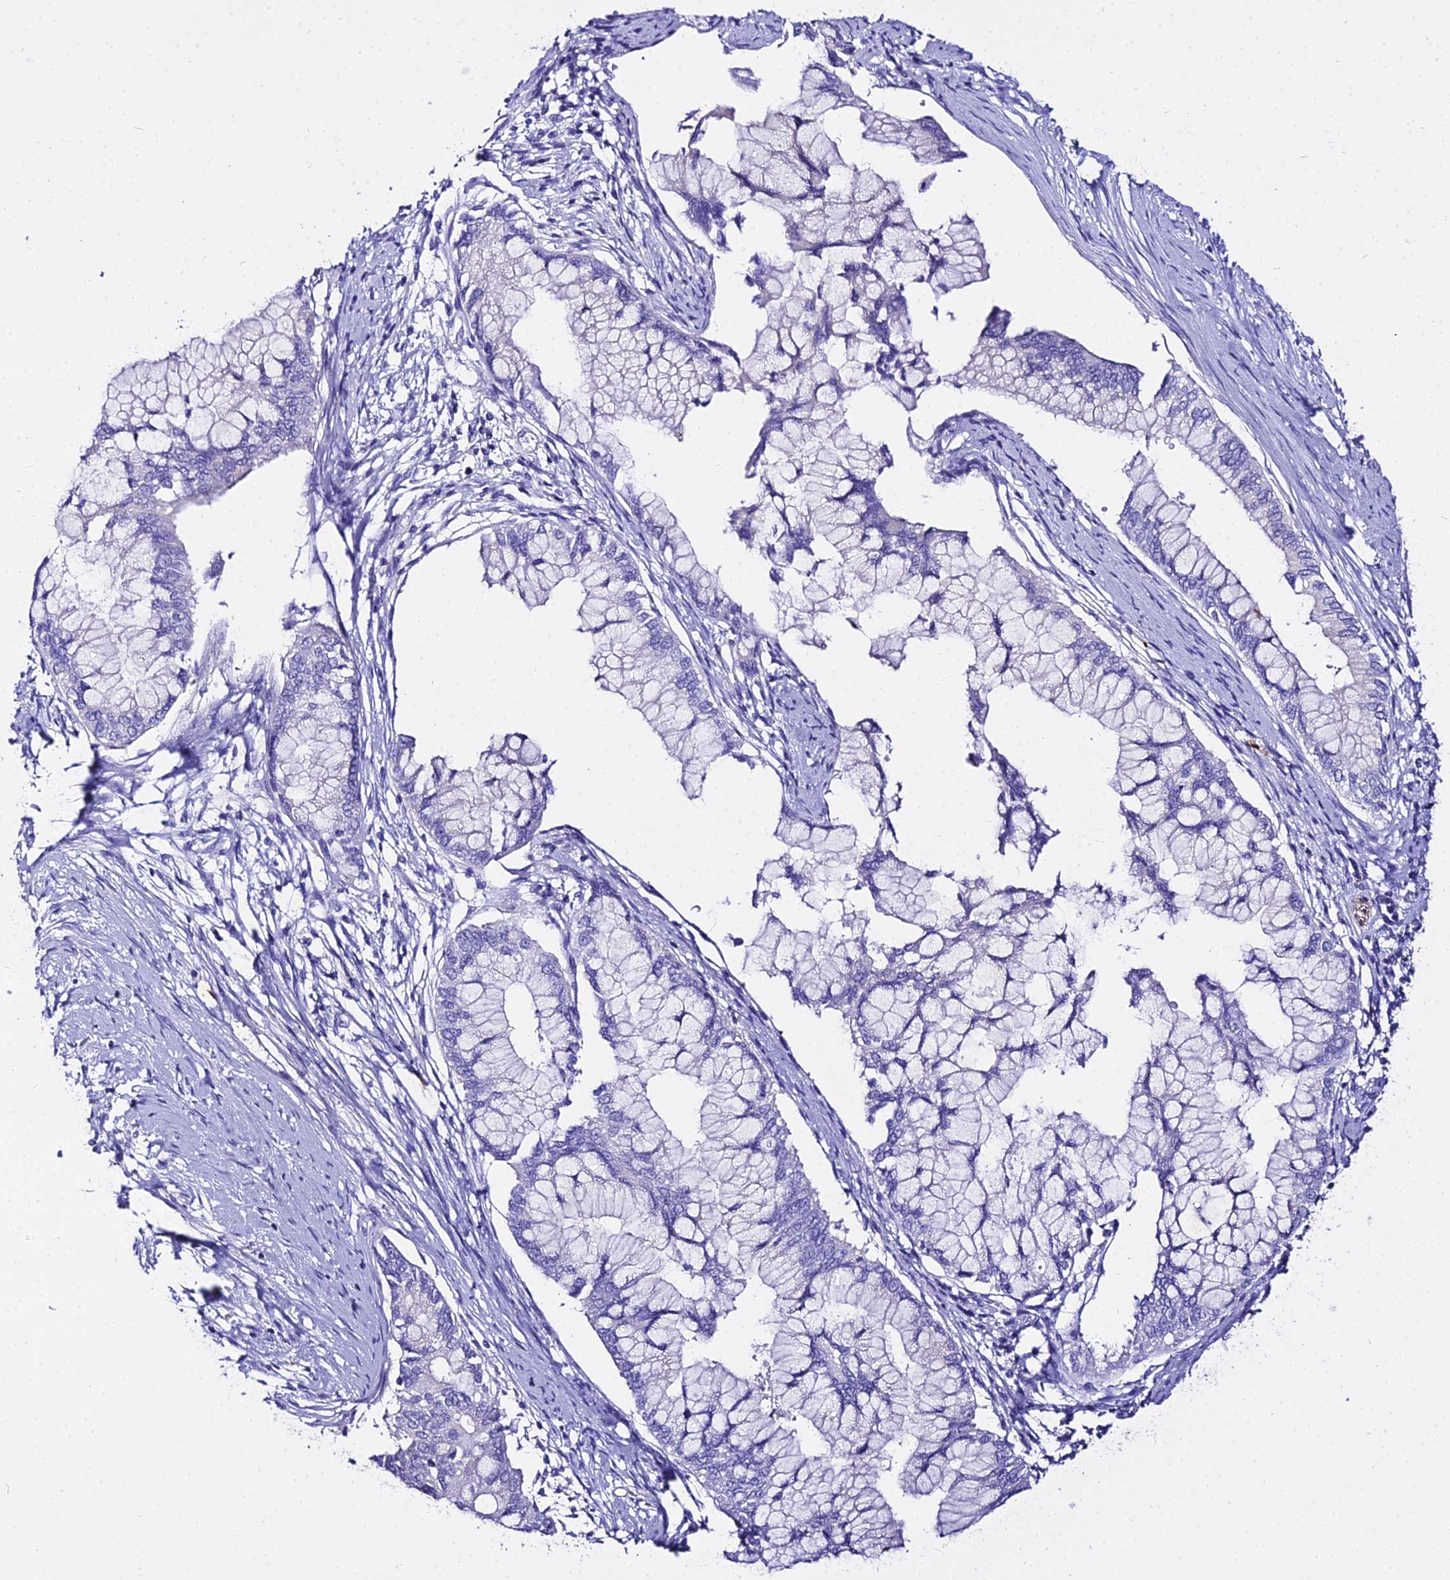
{"staining": {"intensity": "negative", "quantity": "none", "location": "none"}, "tissue": "pancreatic cancer", "cell_type": "Tumor cells", "image_type": "cancer", "snomed": [{"axis": "morphology", "description": "Adenocarcinoma, NOS"}, {"axis": "topography", "description": "Pancreas"}], "caption": "IHC micrograph of pancreatic adenocarcinoma stained for a protein (brown), which reveals no positivity in tumor cells.", "gene": "TUBA3D", "patient": {"sex": "male", "age": 46}}